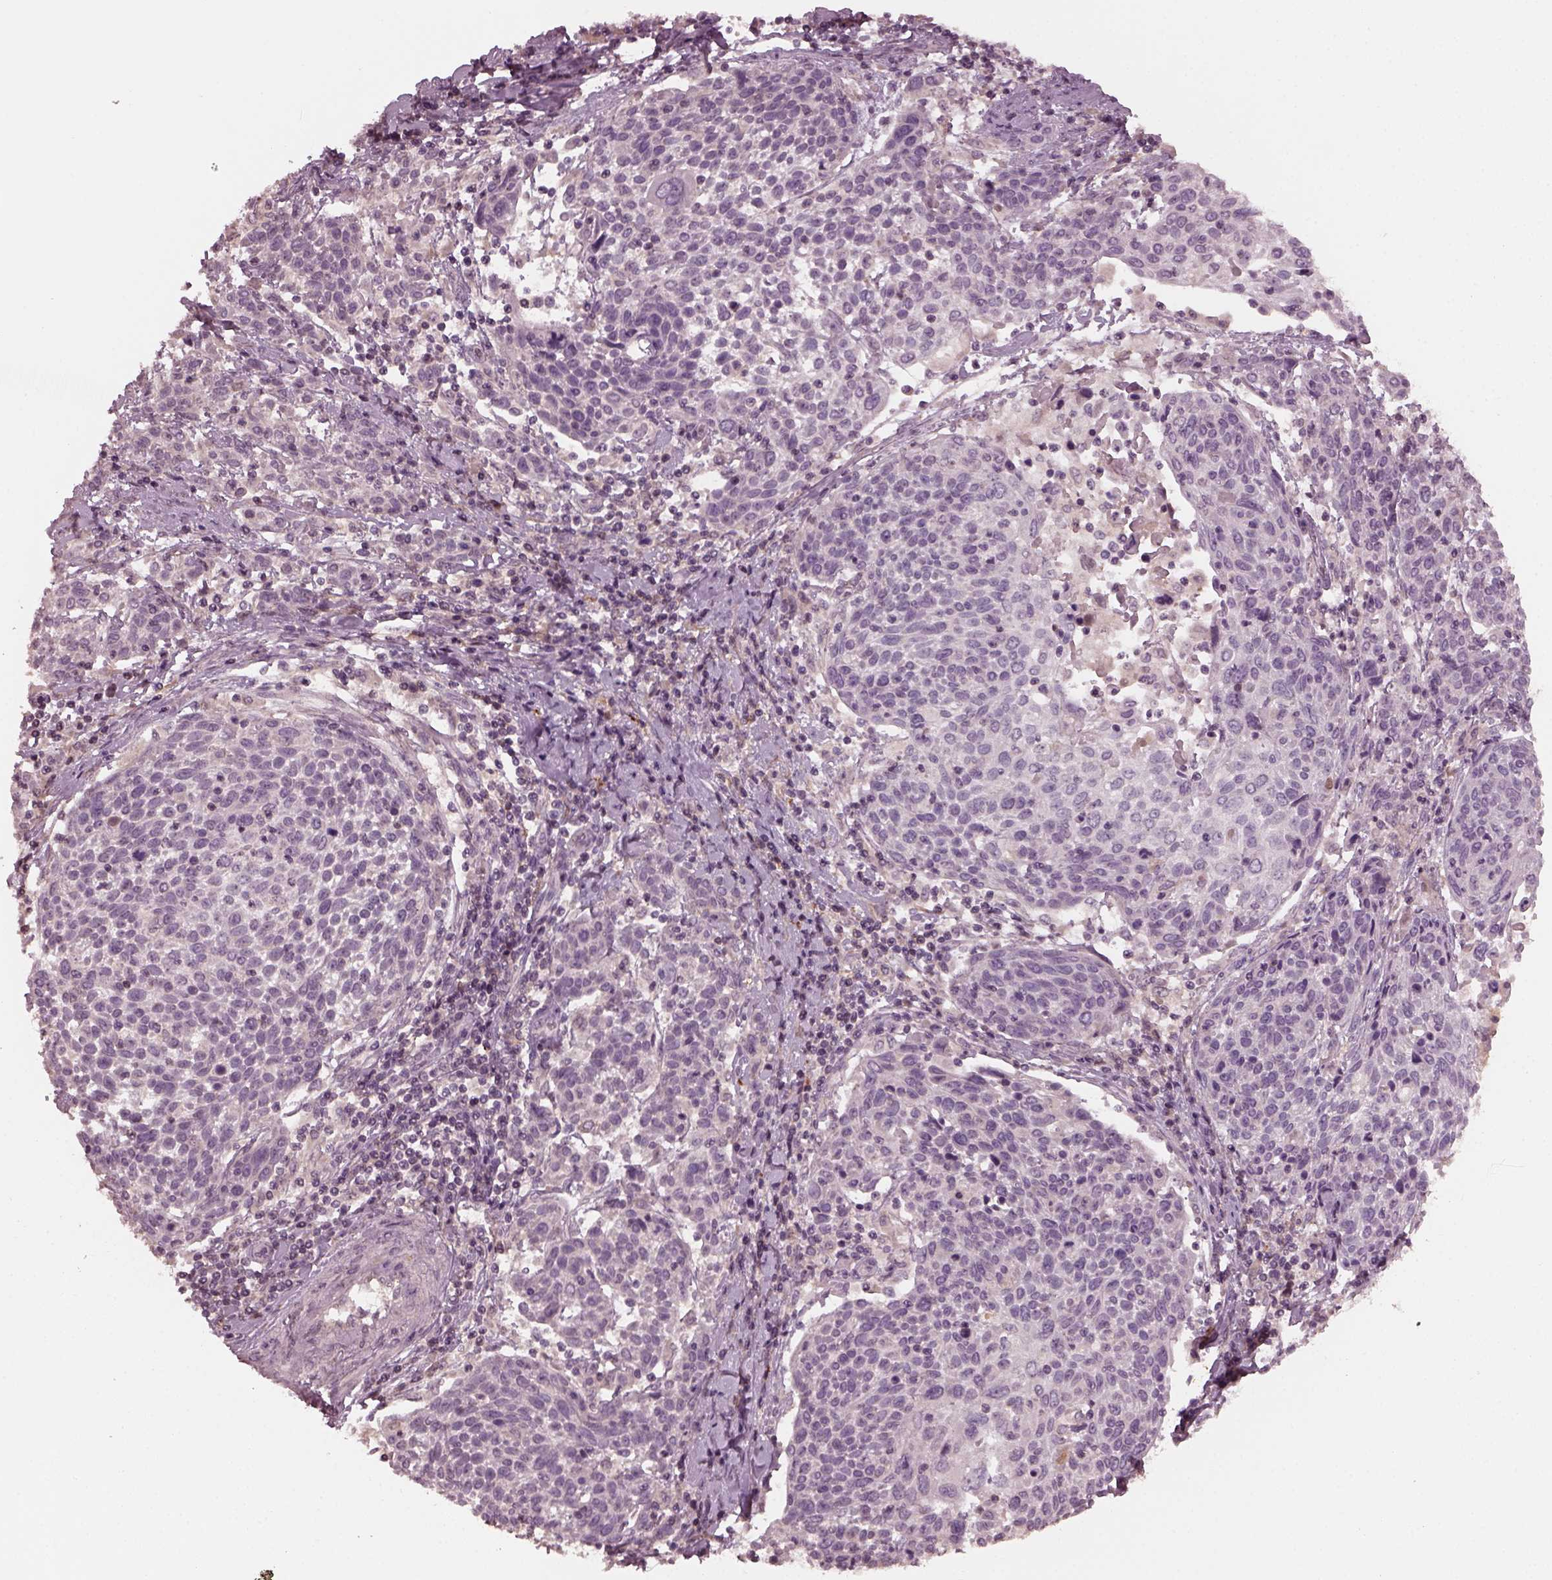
{"staining": {"intensity": "negative", "quantity": "none", "location": "none"}, "tissue": "cervical cancer", "cell_type": "Tumor cells", "image_type": "cancer", "snomed": [{"axis": "morphology", "description": "Squamous cell carcinoma, NOS"}, {"axis": "topography", "description": "Cervix"}], "caption": "Image shows no significant protein positivity in tumor cells of cervical cancer.", "gene": "PORCN", "patient": {"sex": "female", "age": 61}}